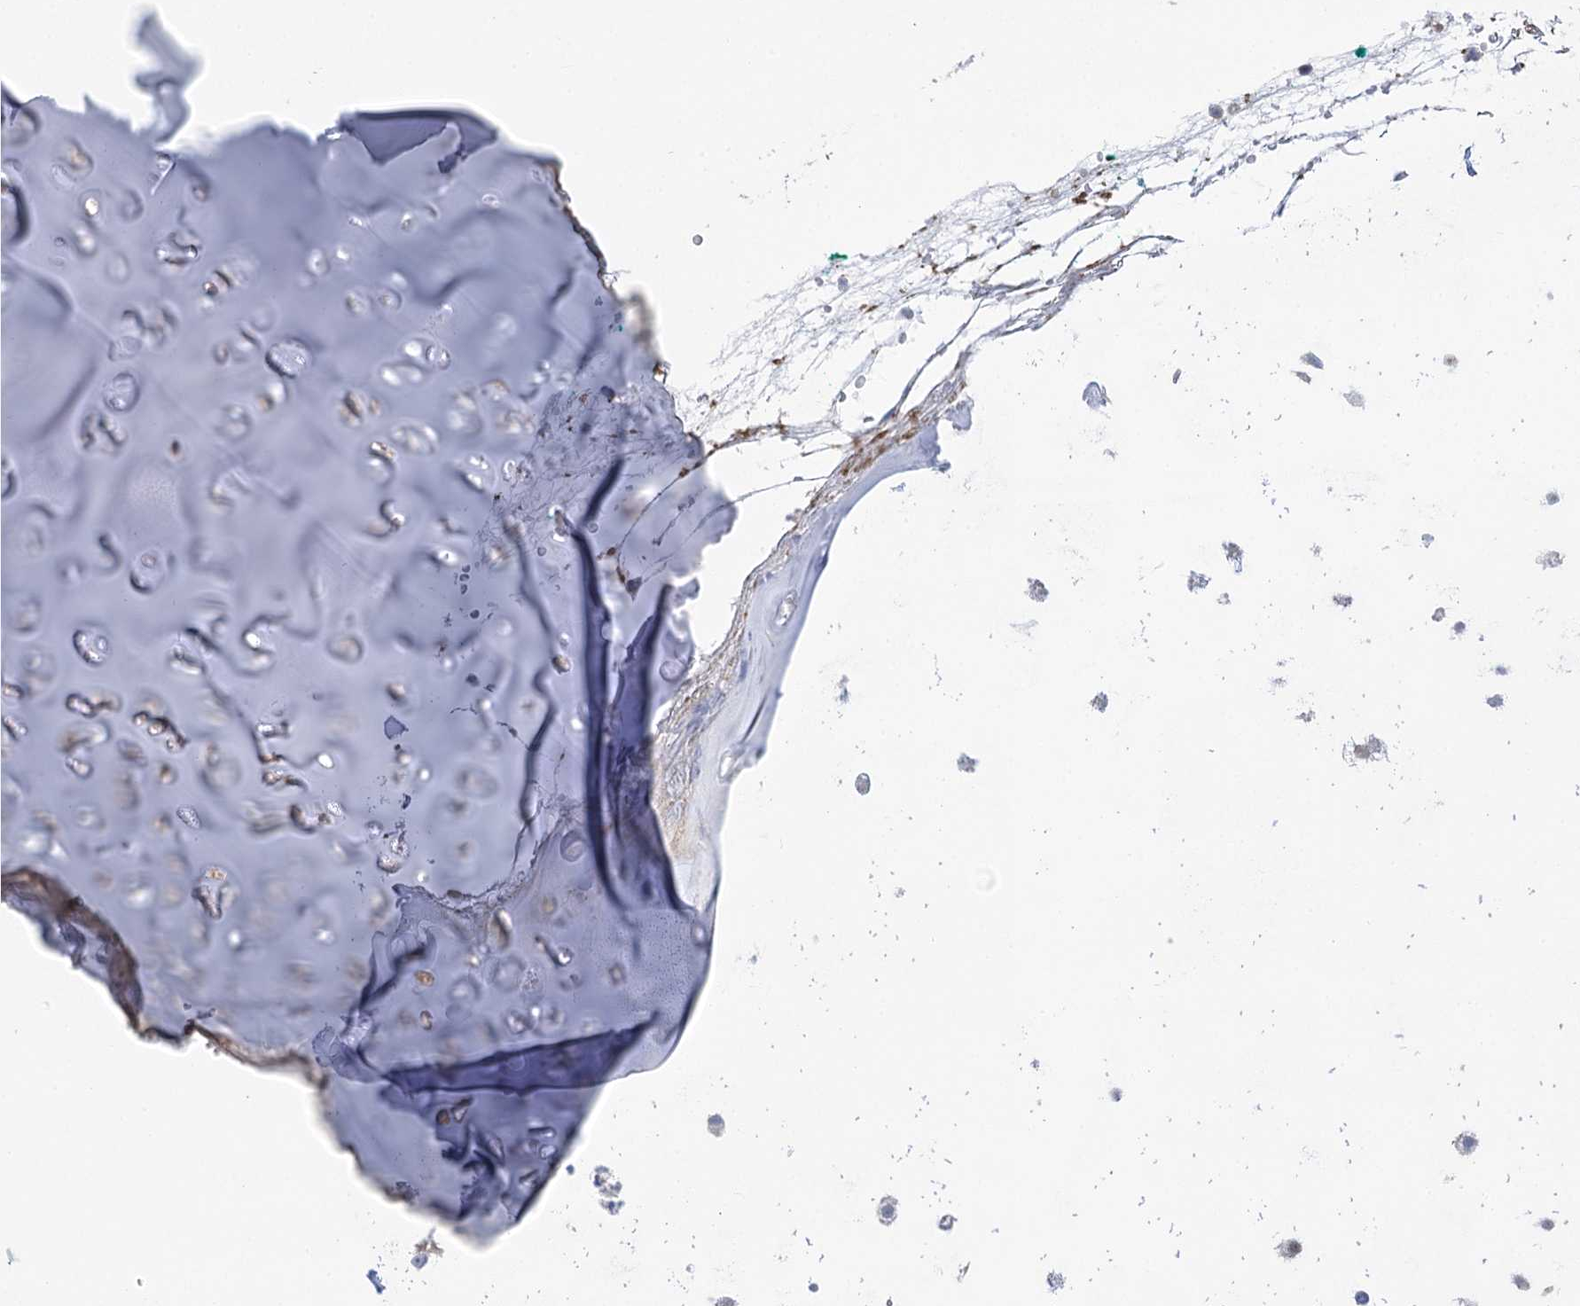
{"staining": {"intensity": "moderate", "quantity": "<25%", "location": "nuclear"}, "tissue": "adipose tissue", "cell_type": "Adipocytes", "image_type": "normal", "snomed": [{"axis": "morphology", "description": "Normal tissue, NOS"}, {"axis": "morphology", "description": "Basal cell carcinoma"}, {"axis": "topography", "description": "Cartilage tissue"}, {"axis": "topography", "description": "Nasopharynx"}, {"axis": "topography", "description": "Oral tissue"}], "caption": "A histopathology image showing moderate nuclear positivity in about <25% of adipocytes in benign adipose tissue, as visualized by brown immunohistochemical staining.", "gene": "ANKRD23", "patient": {"sex": "female", "age": 77}}